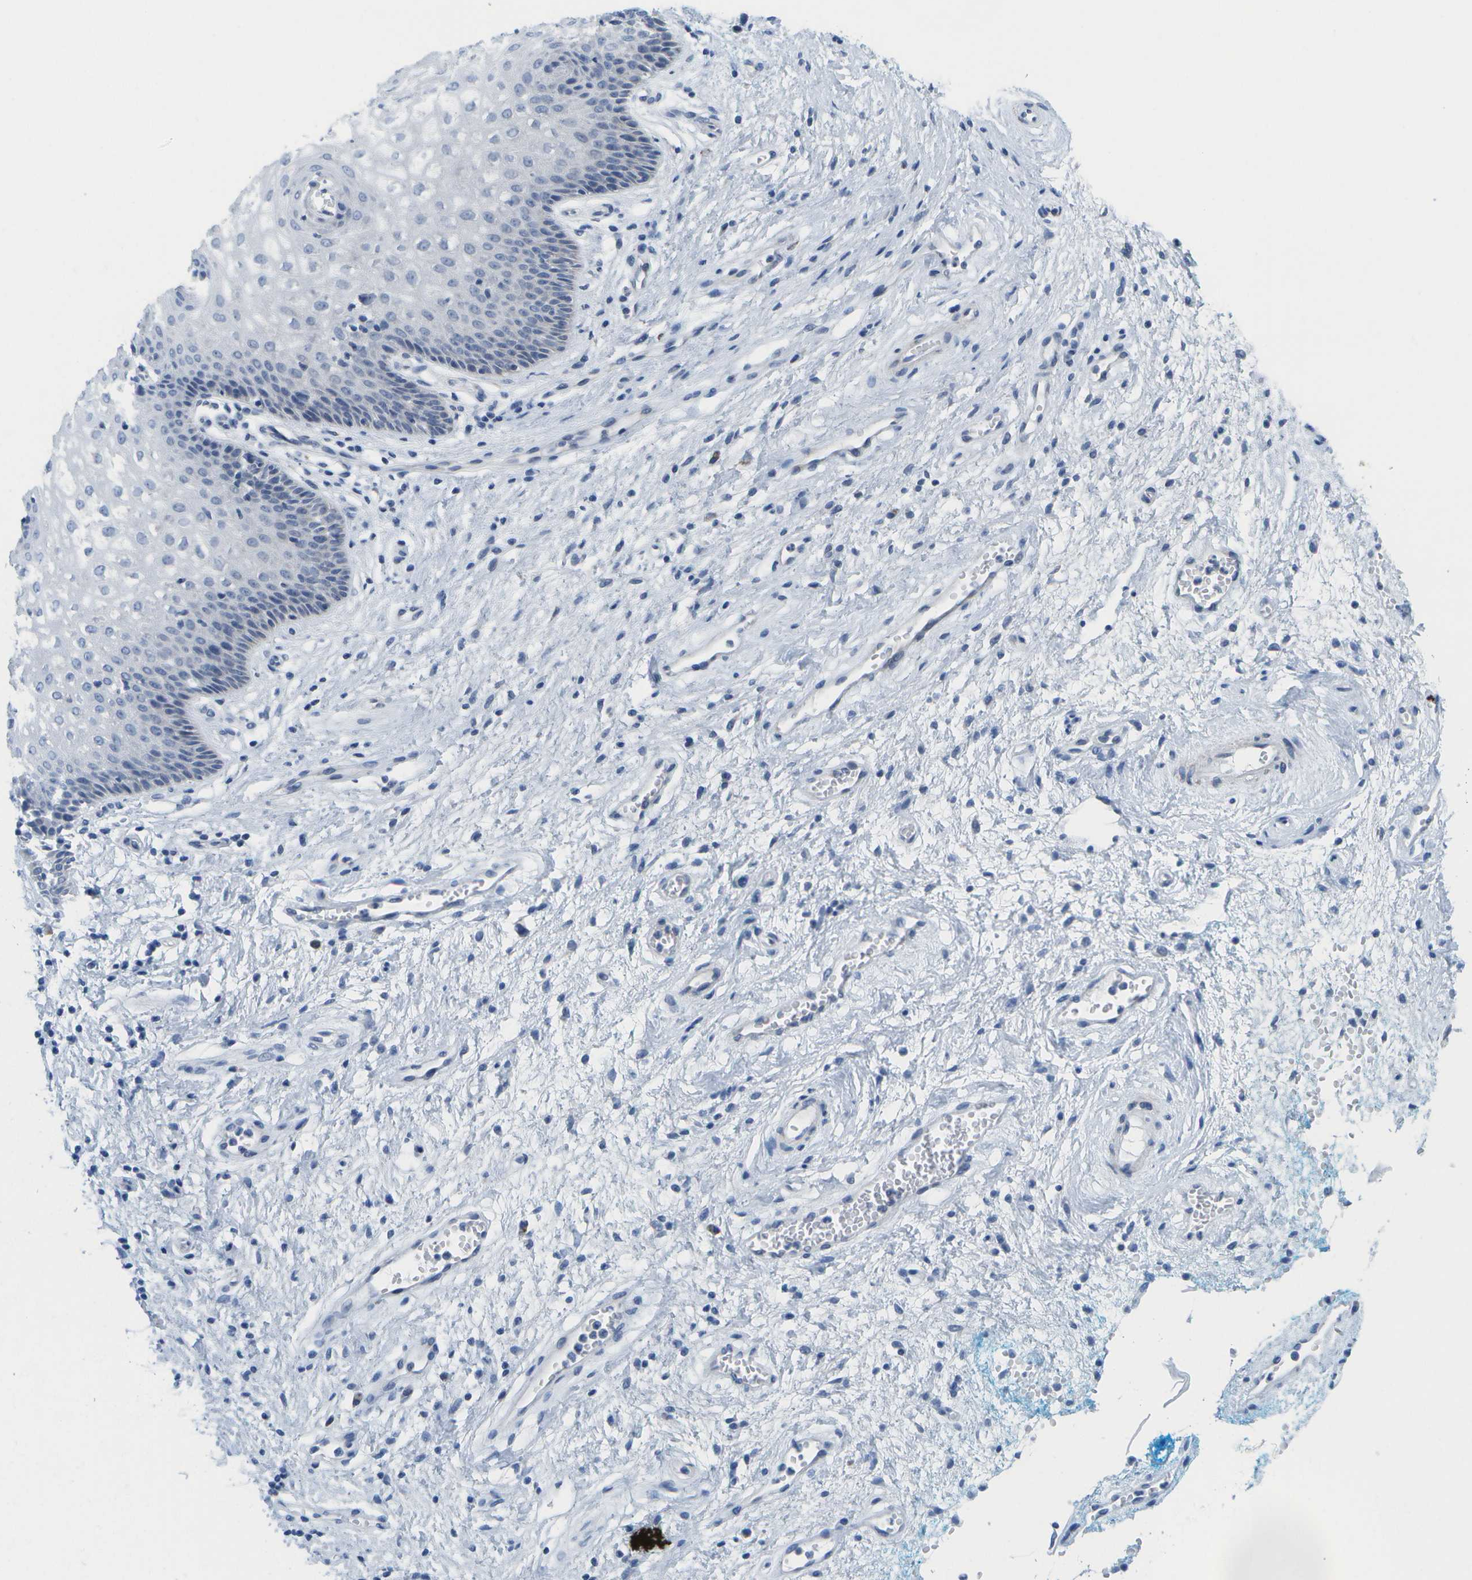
{"staining": {"intensity": "negative", "quantity": "none", "location": "none"}, "tissue": "vagina", "cell_type": "Squamous epithelial cells", "image_type": "normal", "snomed": [{"axis": "morphology", "description": "Normal tissue, NOS"}, {"axis": "topography", "description": "Vagina"}], "caption": "A high-resolution histopathology image shows immunohistochemistry staining of normal vagina, which displays no significant staining in squamous epithelial cells.", "gene": "TMEM223", "patient": {"sex": "female", "age": 34}}